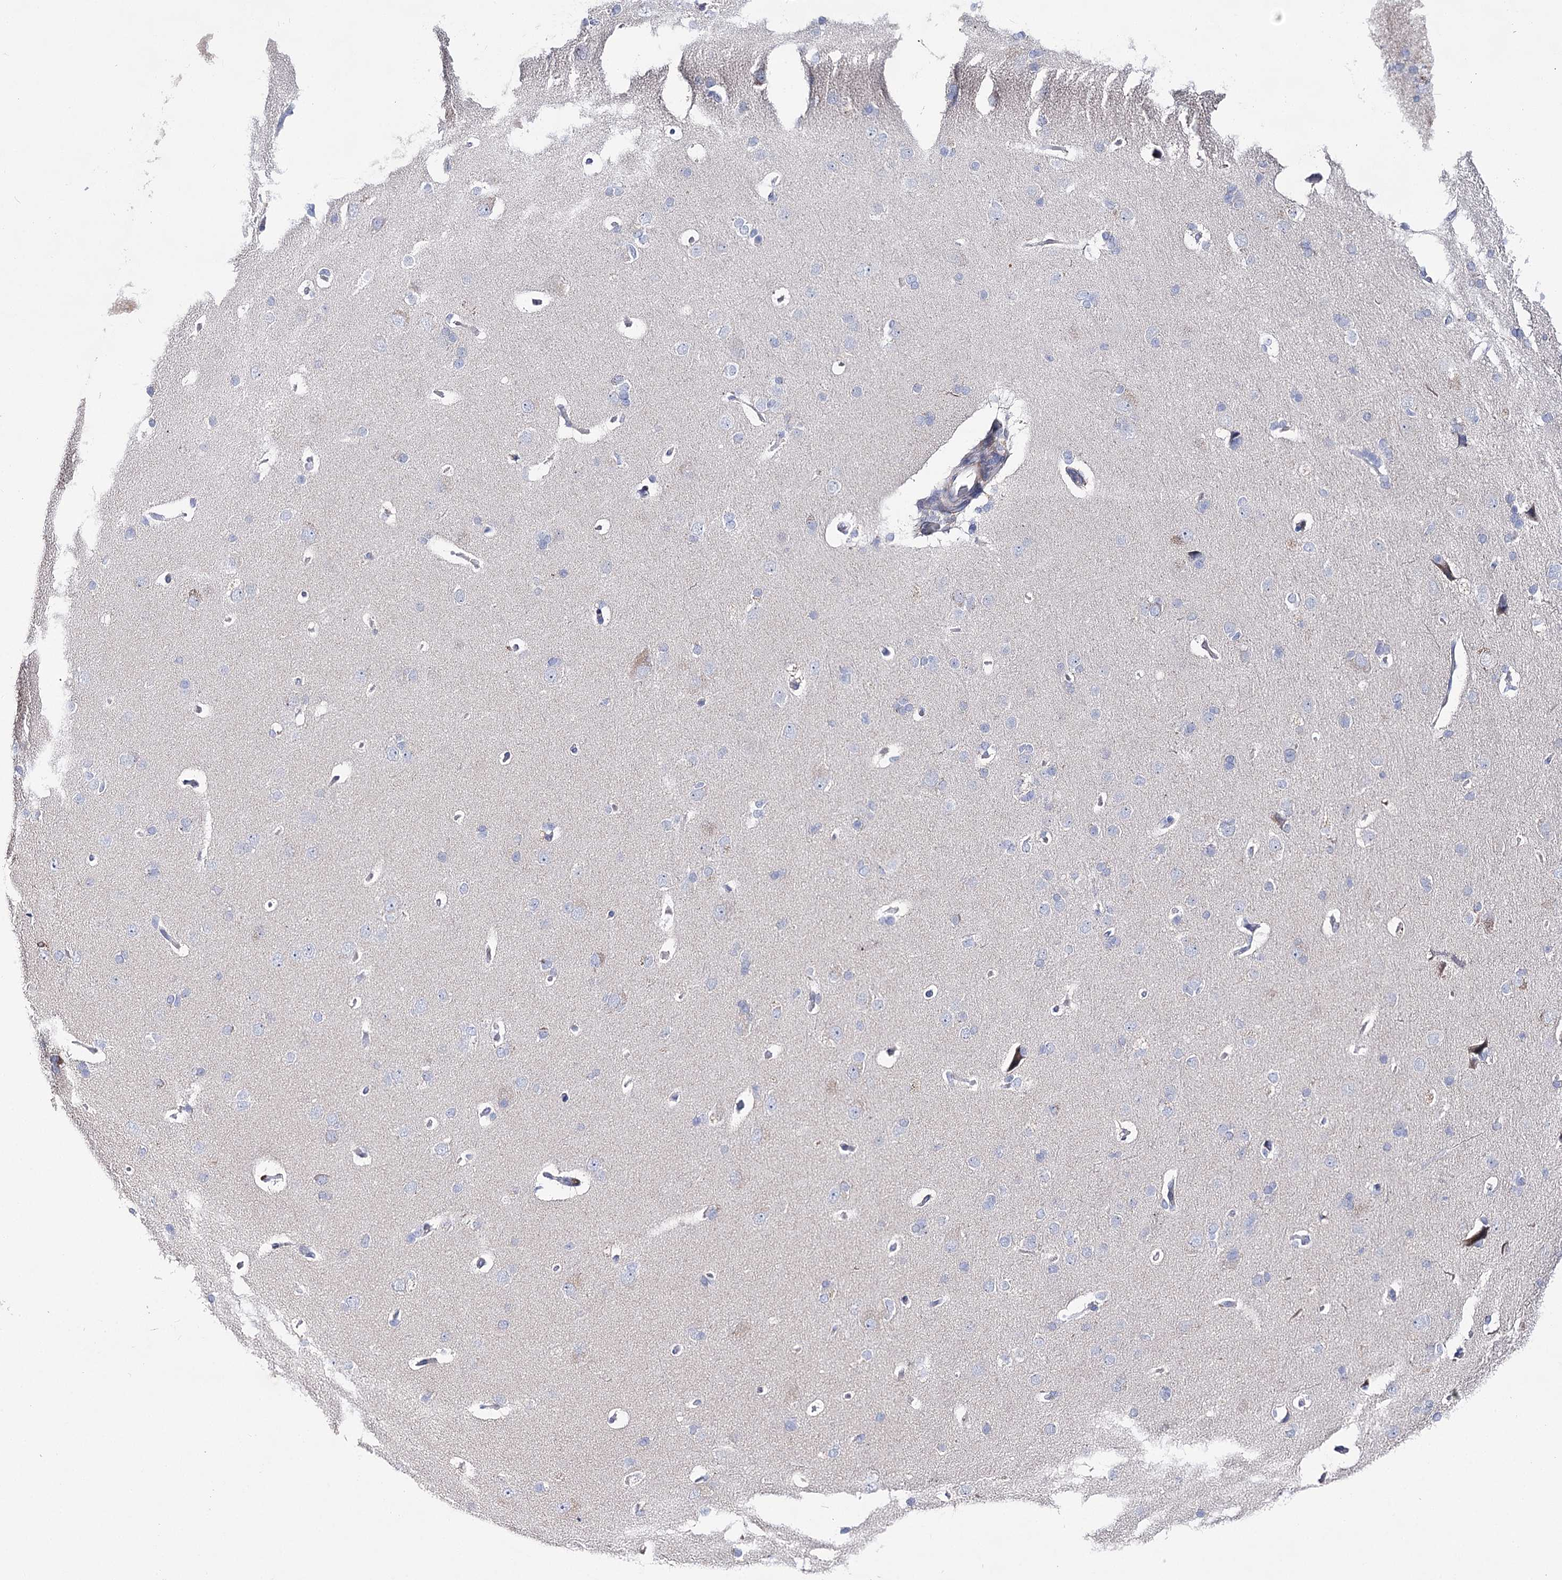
{"staining": {"intensity": "weak", "quantity": "<25%", "location": "cytoplasmic/membranous"}, "tissue": "cerebral cortex", "cell_type": "Endothelial cells", "image_type": "normal", "snomed": [{"axis": "morphology", "description": "Normal tissue, NOS"}, {"axis": "topography", "description": "Cerebral cortex"}], "caption": "DAB (3,3'-diaminobenzidine) immunohistochemical staining of benign cerebral cortex reveals no significant expression in endothelial cells.", "gene": "NRAP", "patient": {"sex": "male", "age": 62}}